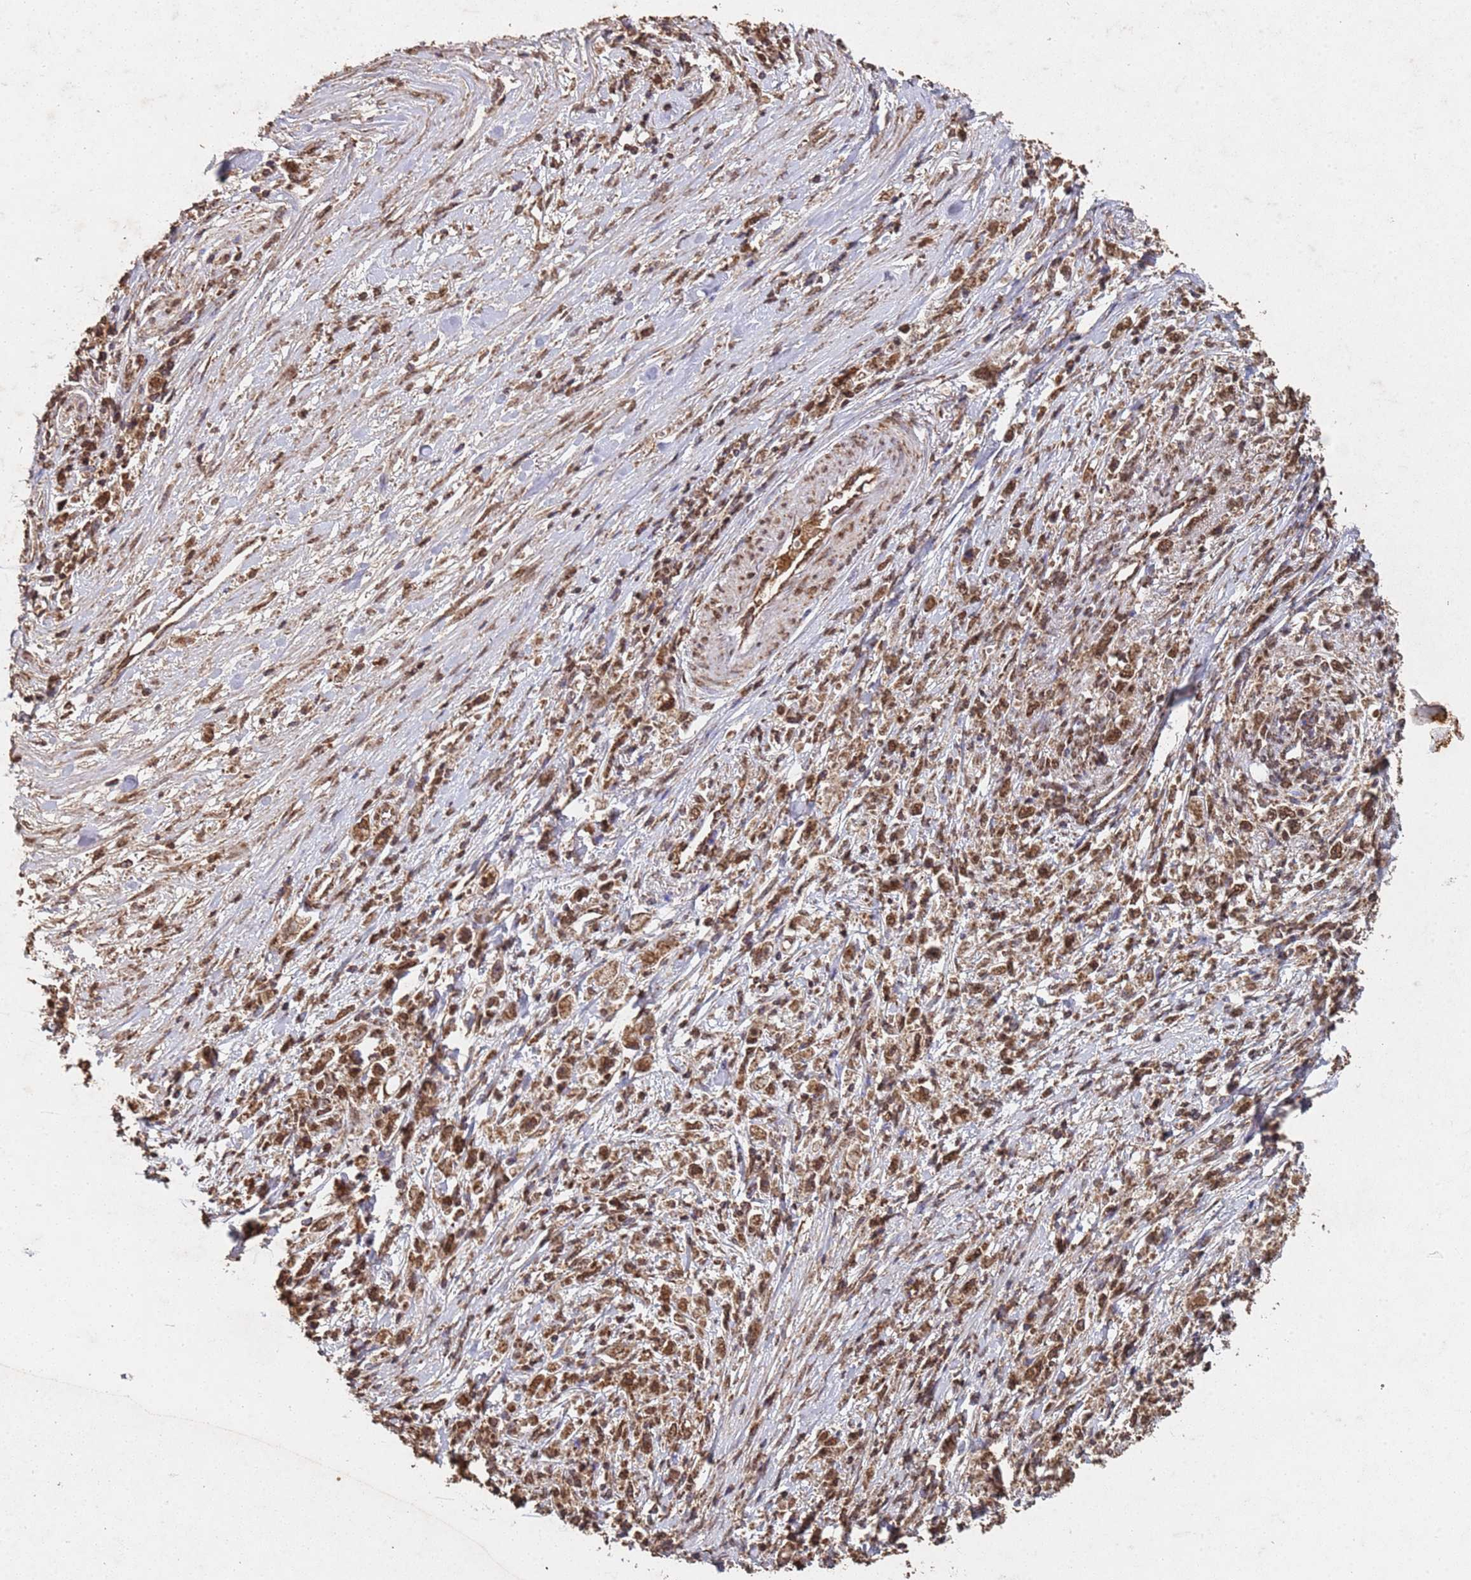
{"staining": {"intensity": "moderate", "quantity": ">75%", "location": "cytoplasmic/membranous,nuclear"}, "tissue": "stomach cancer", "cell_type": "Tumor cells", "image_type": "cancer", "snomed": [{"axis": "morphology", "description": "Adenocarcinoma, NOS"}, {"axis": "topography", "description": "Stomach"}], "caption": "Tumor cells reveal moderate cytoplasmic/membranous and nuclear positivity in about >75% of cells in stomach cancer. The protein is shown in brown color, while the nuclei are stained blue.", "gene": "HDAC10", "patient": {"sex": "female", "age": 59}}